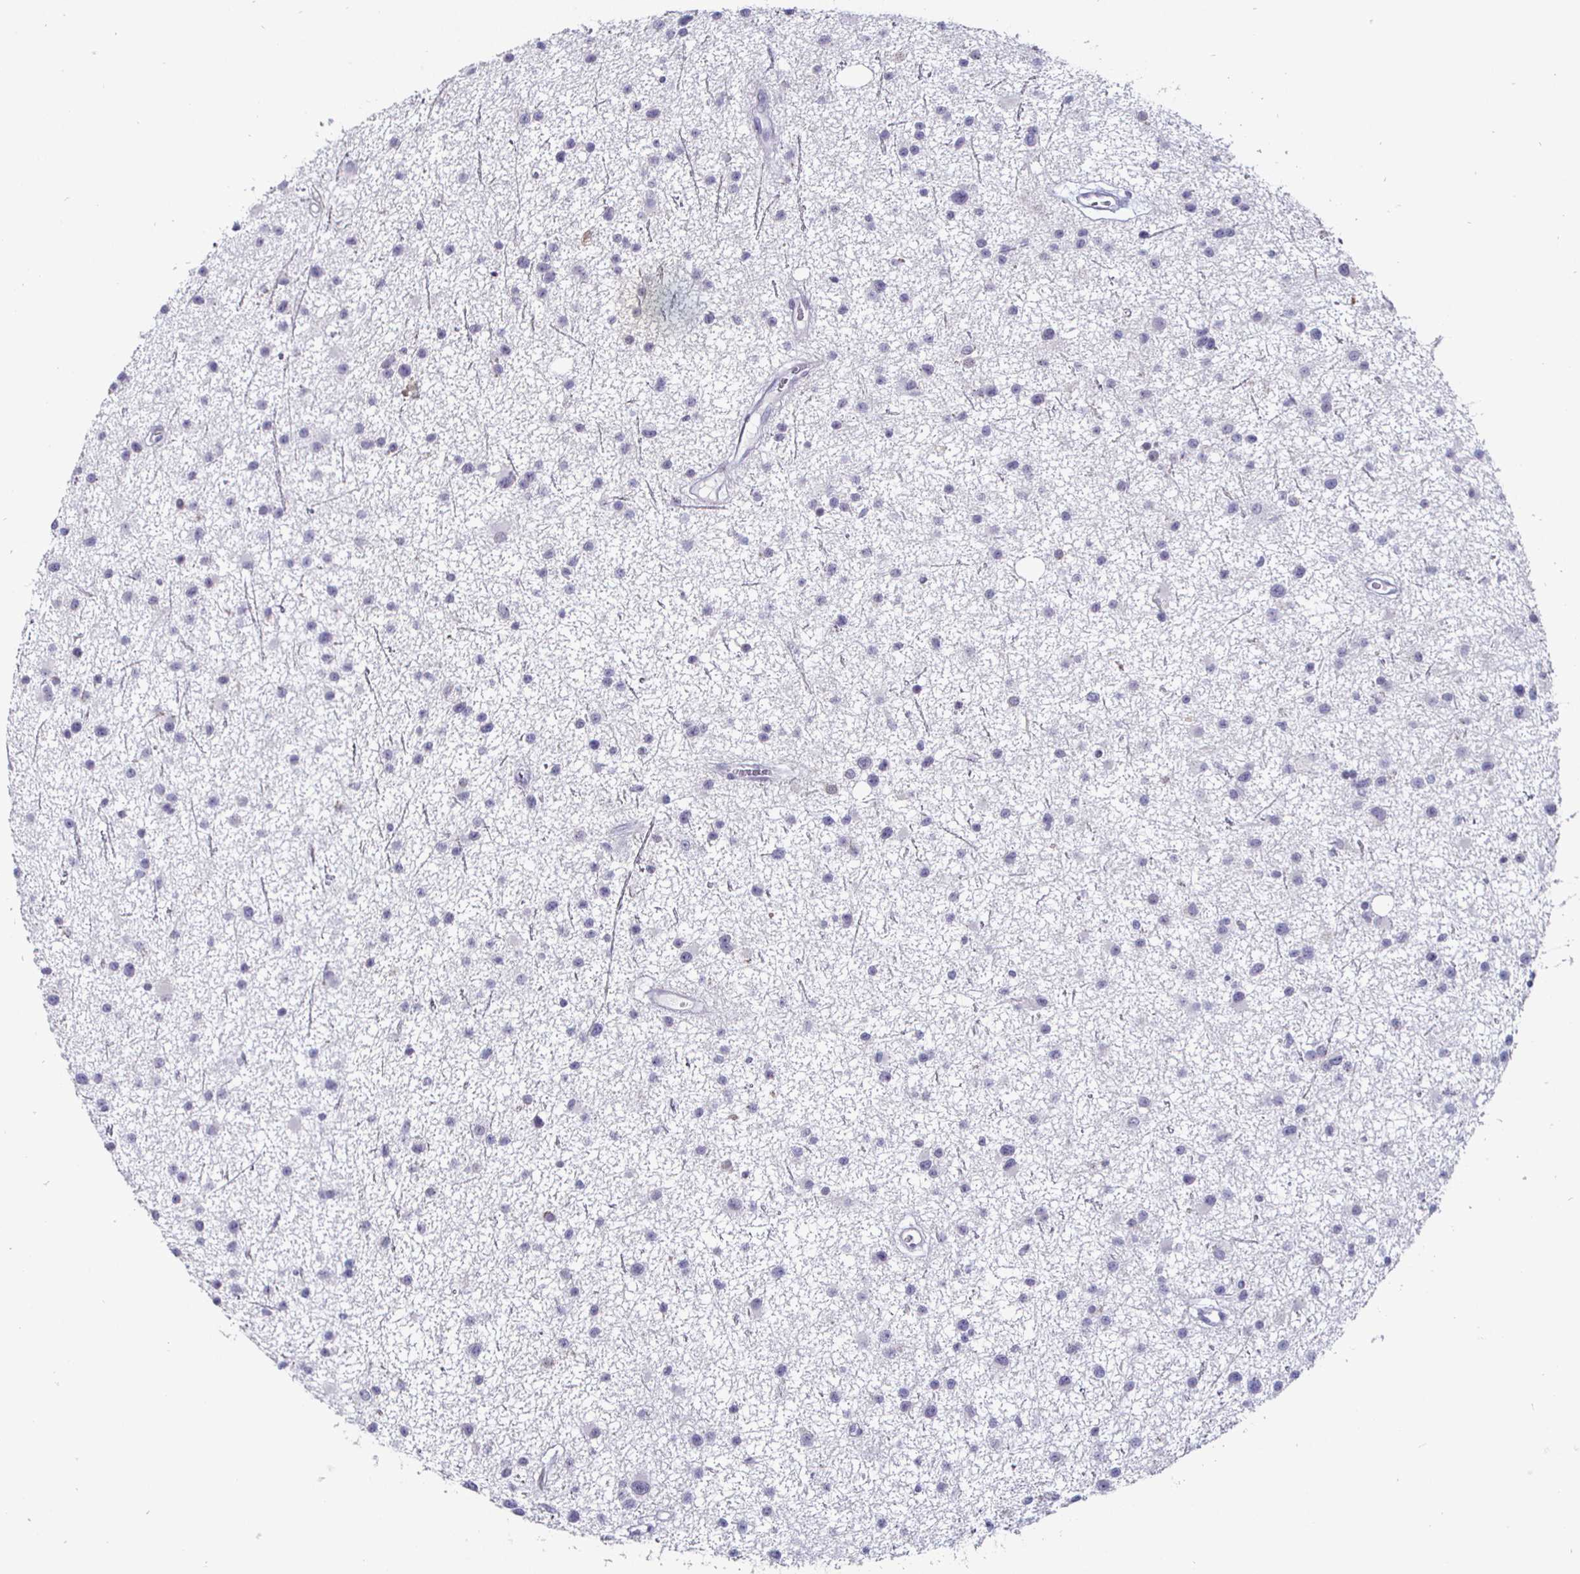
{"staining": {"intensity": "negative", "quantity": "none", "location": "none"}, "tissue": "glioma", "cell_type": "Tumor cells", "image_type": "cancer", "snomed": [{"axis": "morphology", "description": "Glioma, malignant, Low grade"}, {"axis": "topography", "description": "Brain"}], "caption": "A high-resolution photomicrograph shows immunohistochemistry staining of glioma, which reveals no significant expression in tumor cells.", "gene": "DMRTB1", "patient": {"sex": "male", "age": 43}}